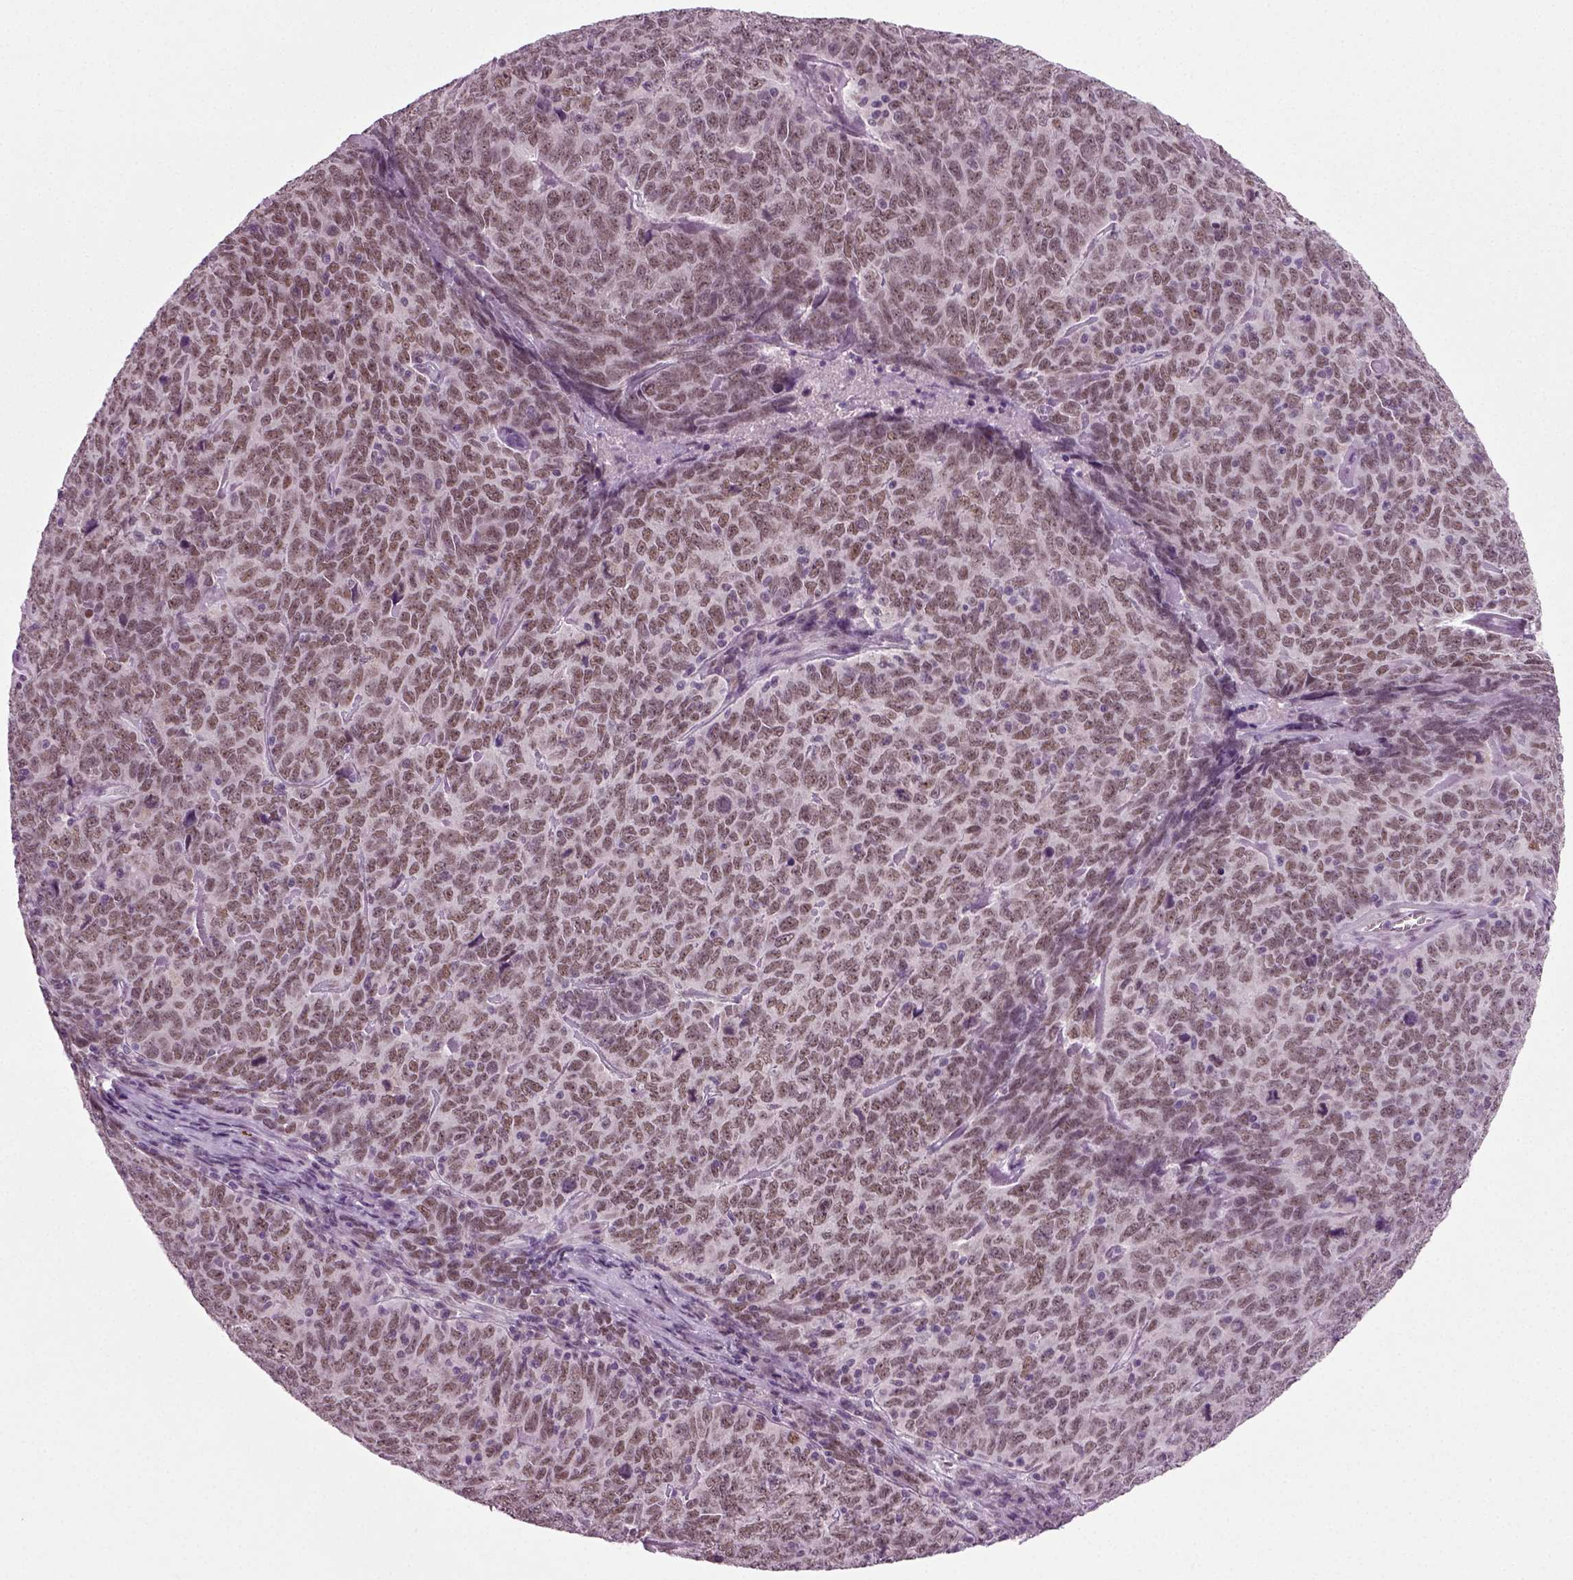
{"staining": {"intensity": "moderate", "quantity": ">75%", "location": "nuclear"}, "tissue": "skin cancer", "cell_type": "Tumor cells", "image_type": "cancer", "snomed": [{"axis": "morphology", "description": "Squamous cell carcinoma, NOS"}, {"axis": "topography", "description": "Skin"}, {"axis": "topography", "description": "Anal"}], "caption": "Human skin squamous cell carcinoma stained with a brown dye exhibits moderate nuclear positive expression in approximately >75% of tumor cells.", "gene": "RCOR3", "patient": {"sex": "female", "age": 51}}